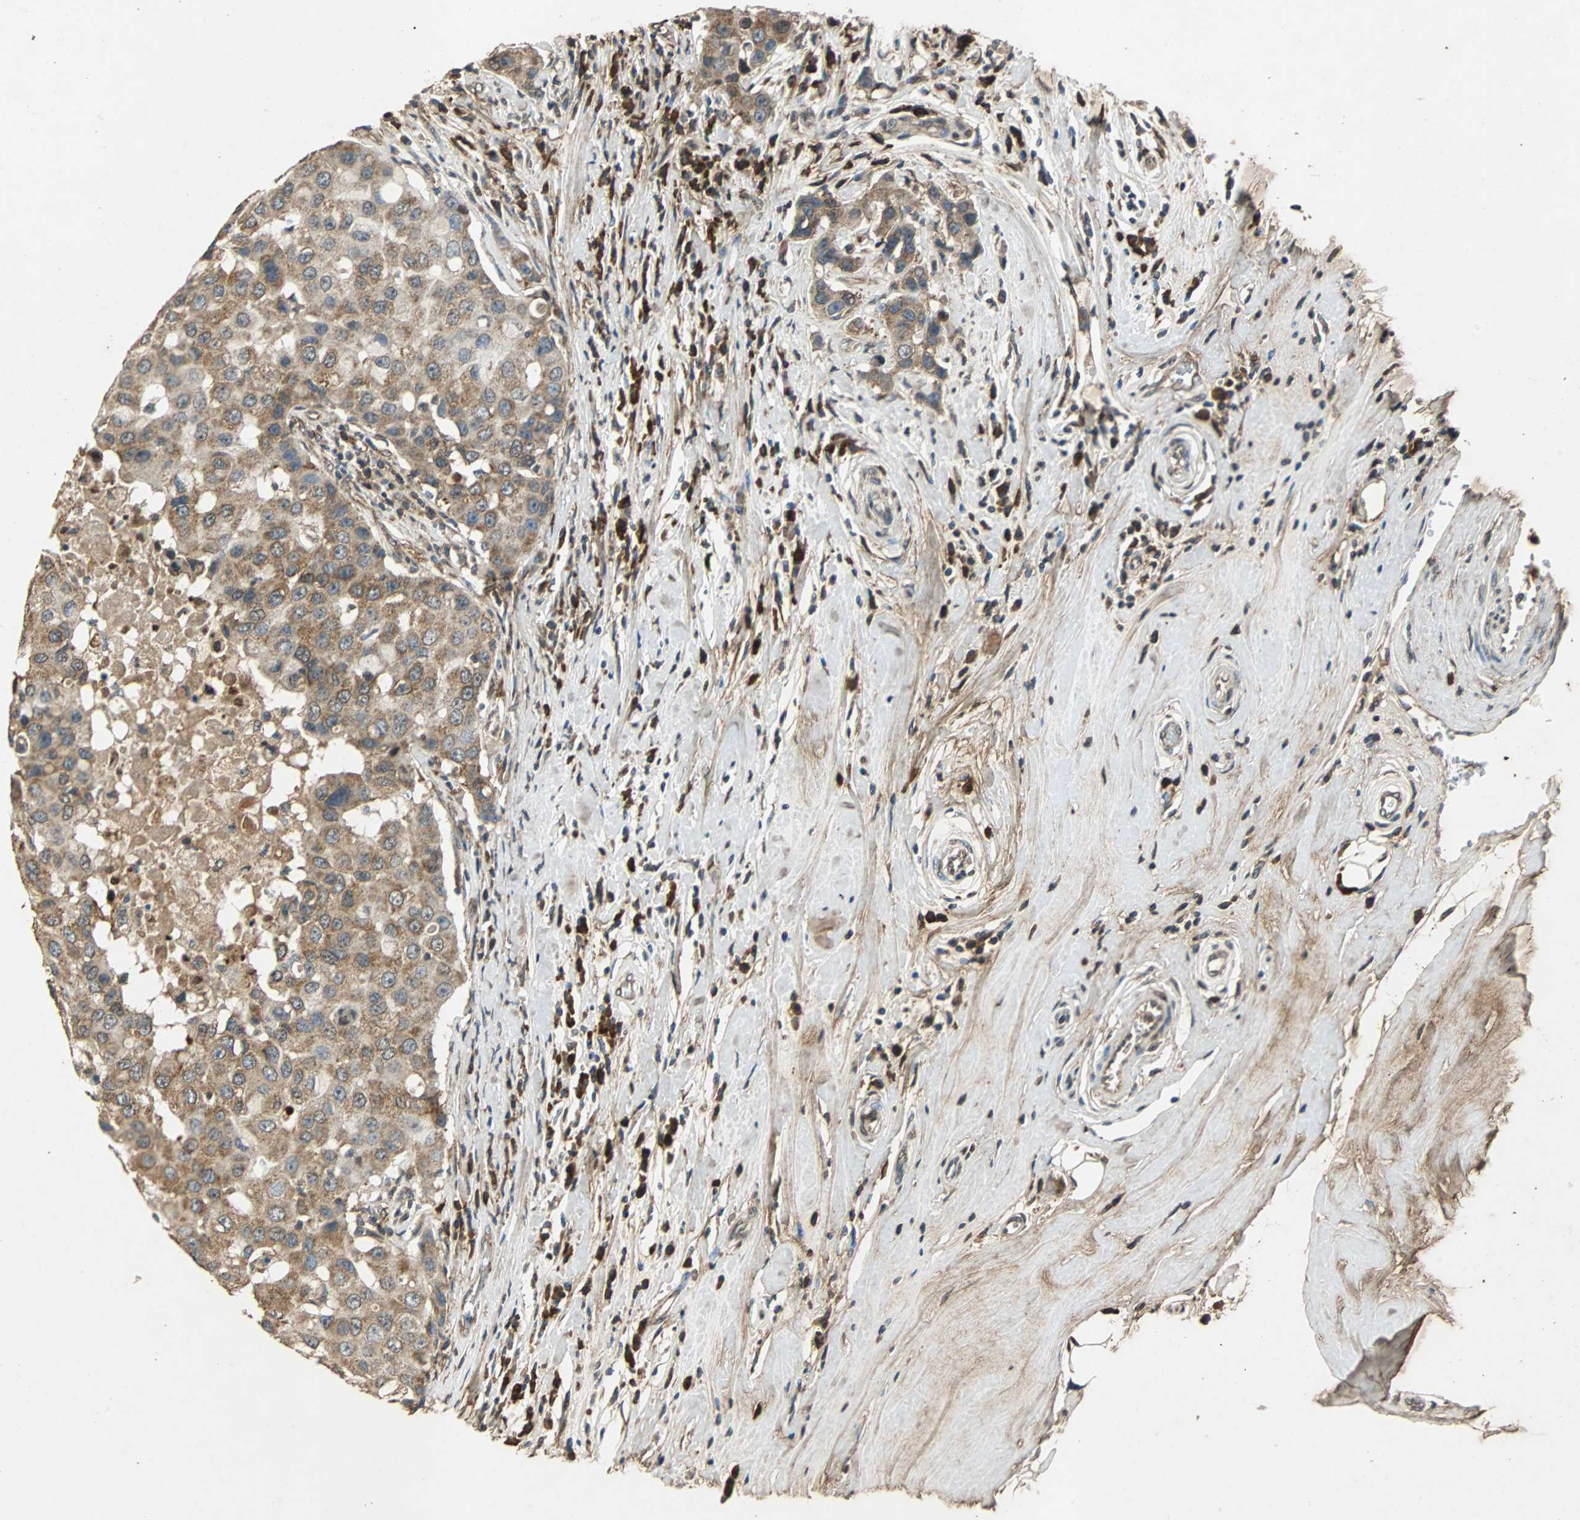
{"staining": {"intensity": "moderate", "quantity": ">75%", "location": "cytoplasmic/membranous"}, "tissue": "breast cancer", "cell_type": "Tumor cells", "image_type": "cancer", "snomed": [{"axis": "morphology", "description": "Duct carcinoma"}, {"axis": "topography", "description": "Breast"}], "caption": "Immunohistochemistry of human intraductal carcinoma (breast) reveals medium levels of moderate cytoplasmic/membranous positivity in approximately >75% of tumor cells.", "gene": "NAA10", "patient": {"sex": "female", "age": 27}}